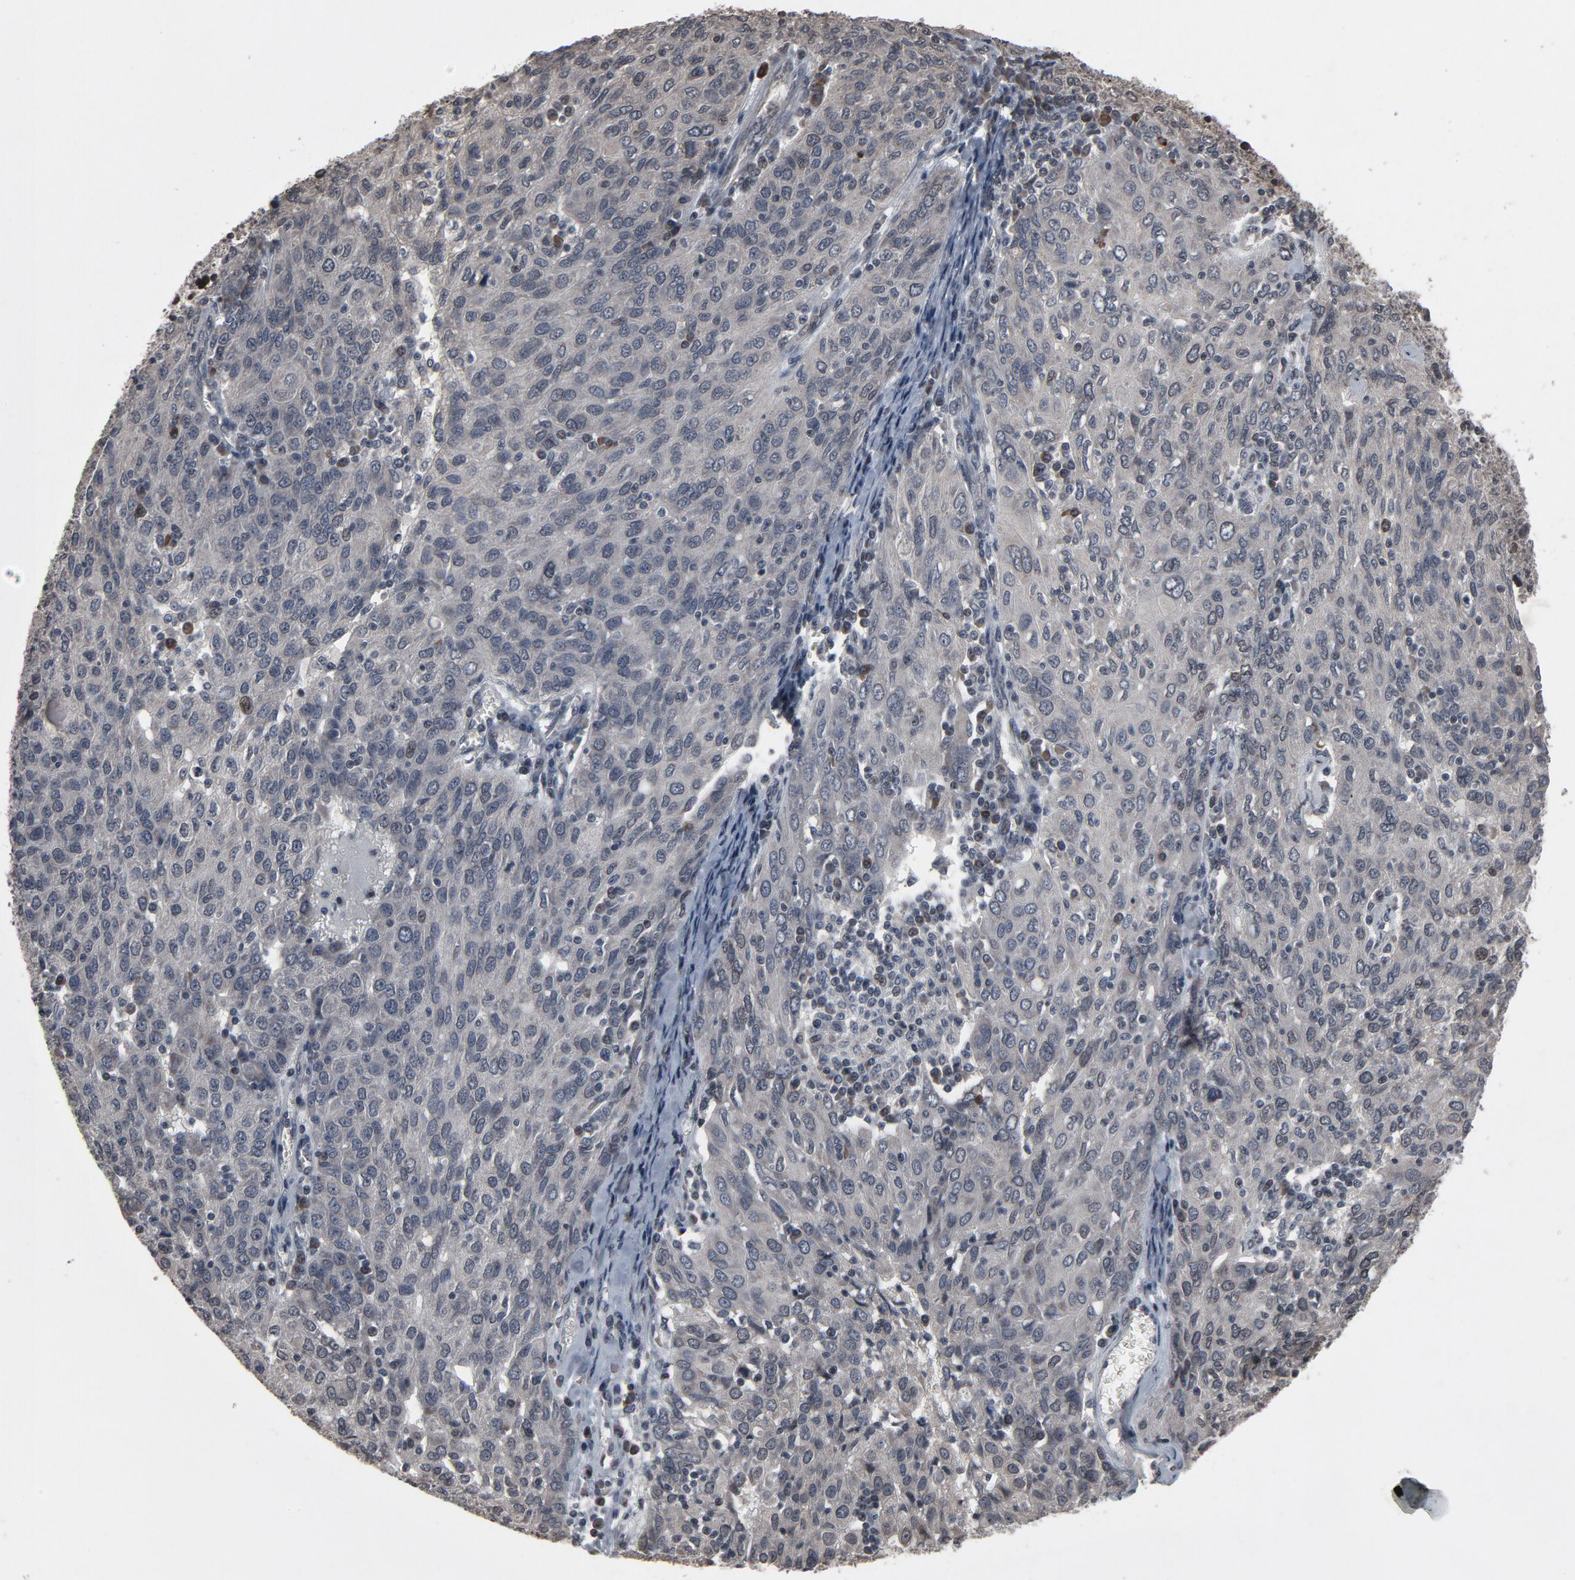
{"staining": {"intensity": "weak", "quantity": "<25%", "location": "nuclear"}, "tissue": "ovarian cancer", "cell_type": "Tumor cells", "image_type": "cancer", "snomed": [{"axis": "morphology", "description": "Carcinoma, endometroid"}, {"axis": "topography", "description": "Ovary"}], "caption": "Photomicrograph shows no protein staining in tumor cells of ovarian endometroid carcinoma tissue.", "gene": "POM121", "patient": {"sex": "female", "age": 50}}